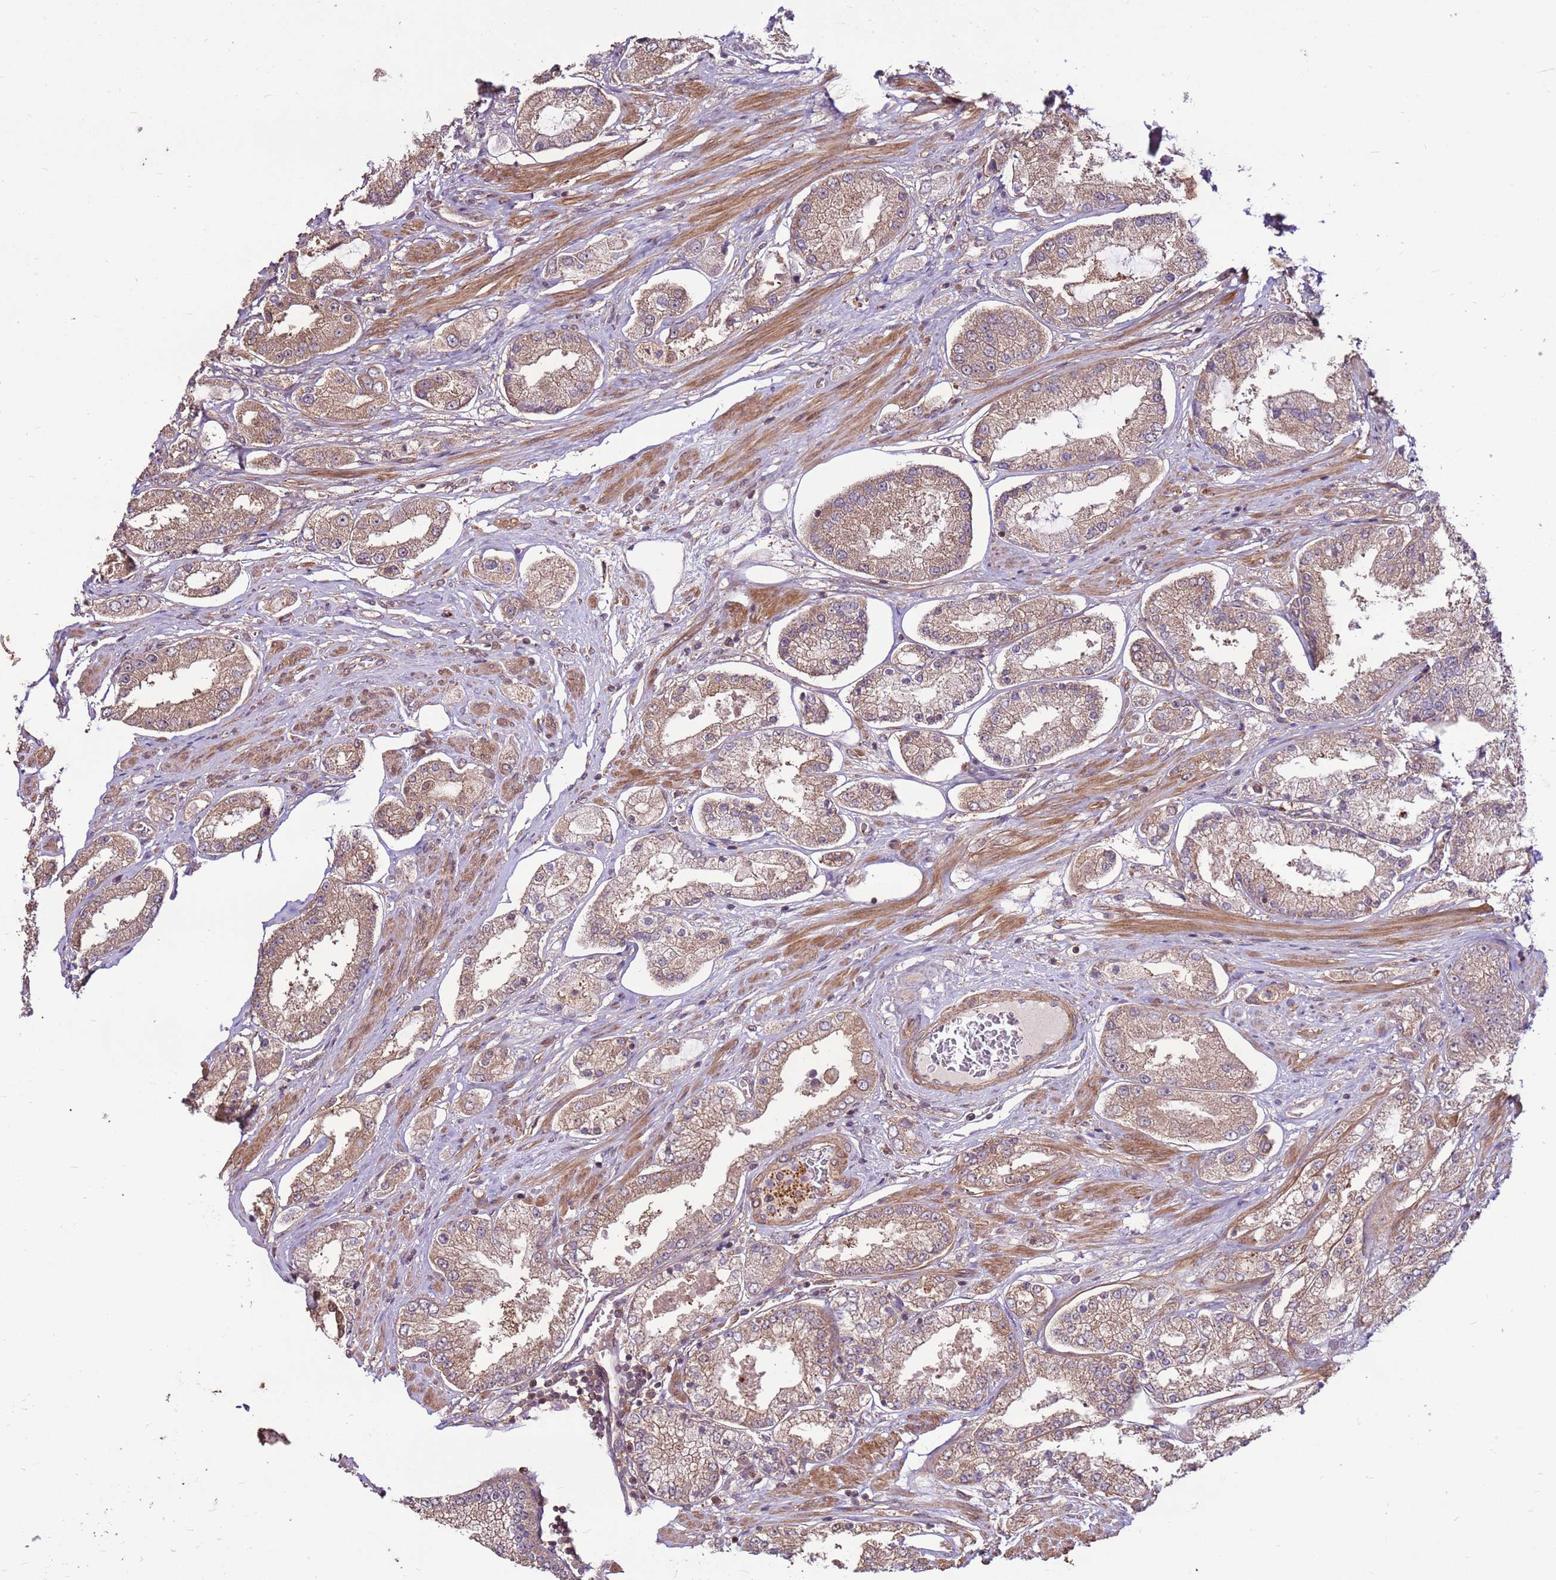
{"staining": {"intensity": "weak", "quantity": "<25%", "location": "cytoplasmic/membranous"}, "tissue": "prostate cancer", "cell_type": "Tumor cells", "image_type": "cancer", "snomed": [{"axis": "morphology", "description": "Adenocarcinoma, High grade"}, {"axis": "topography", "description": "Prostate"}], "caption": "A high-resolution image shows immunohistochemistry staining of prostate cancer, which shows no significant expression in tumor cells.", "gene": "CCDC112", "patient": {"sex": "male", "age": 69}}